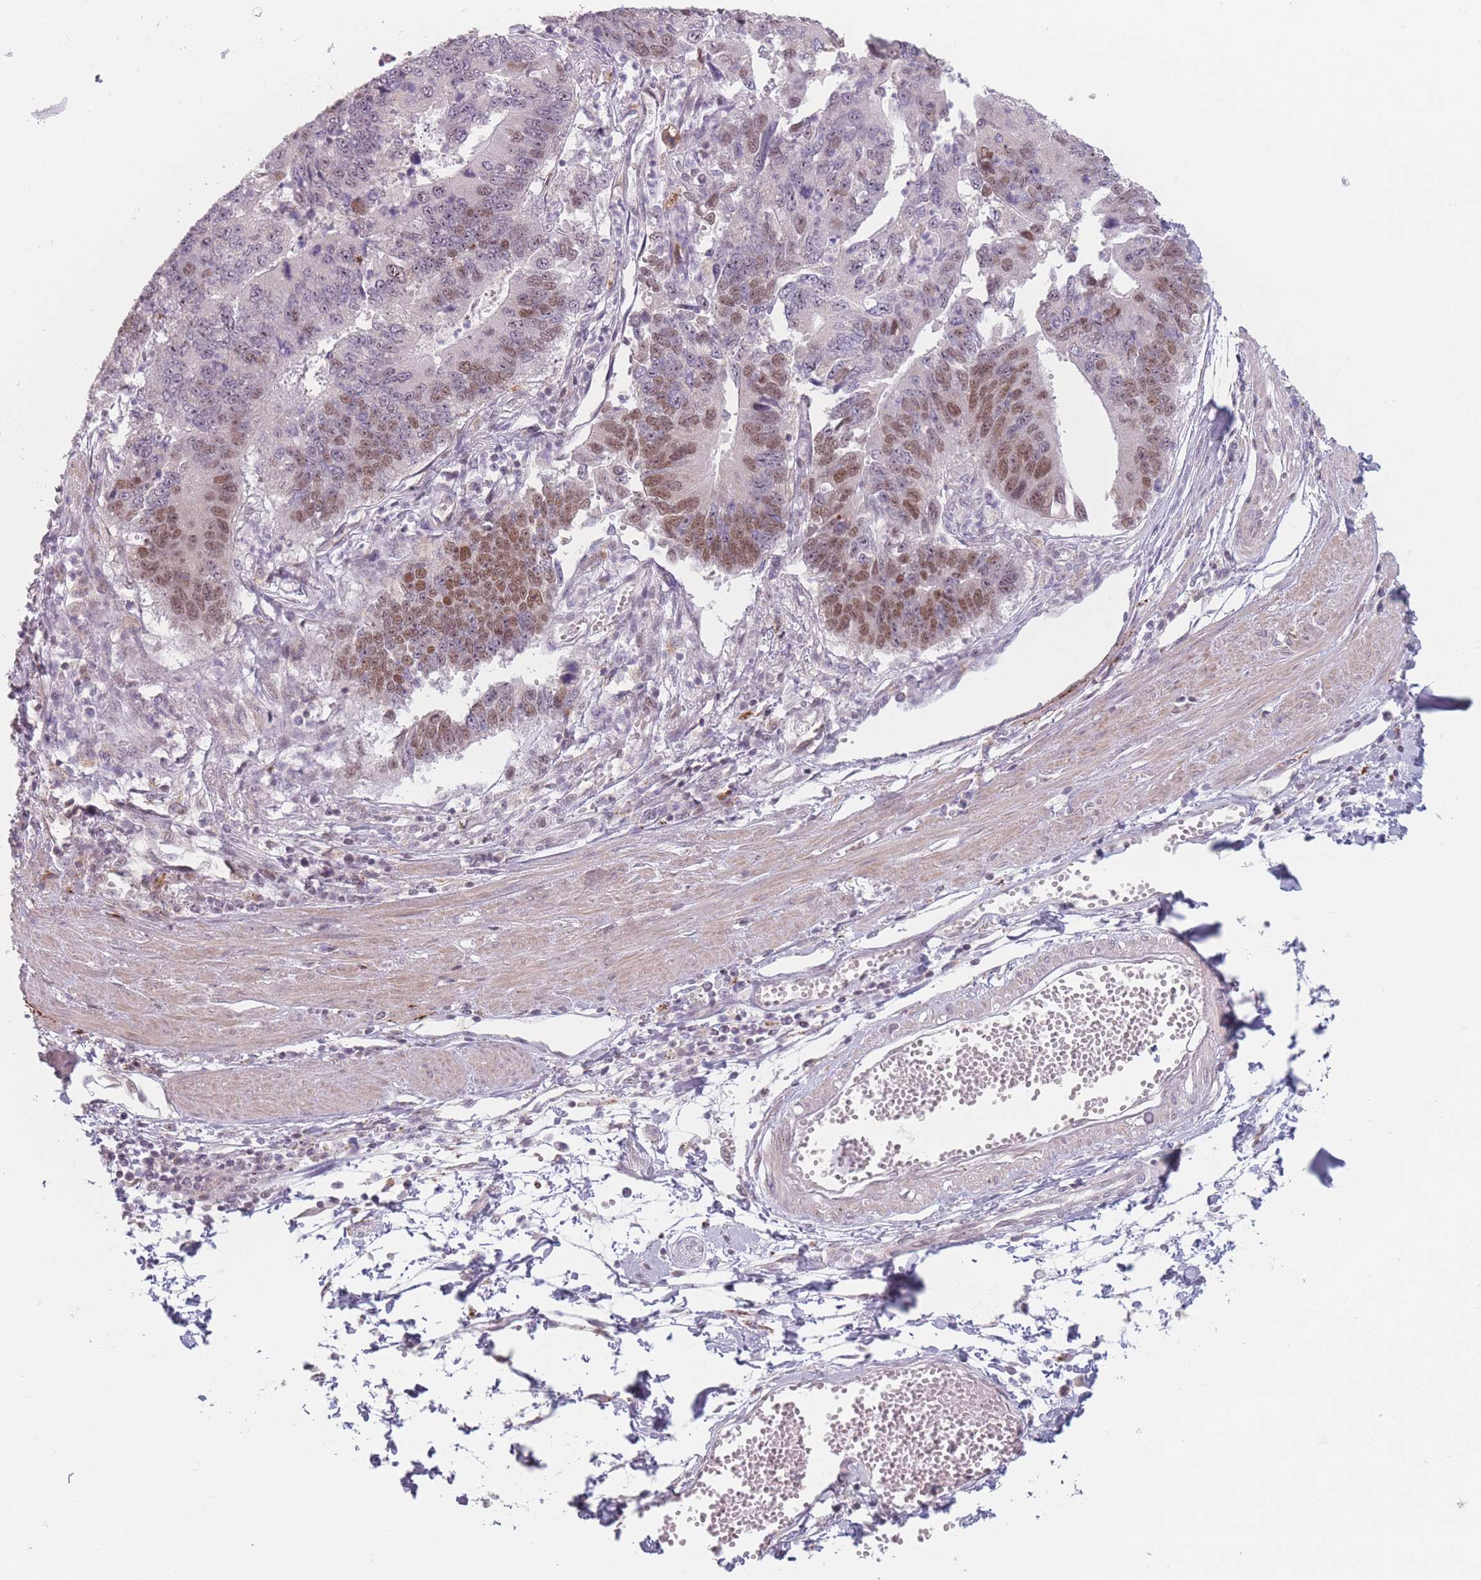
{"staining": {"intensity": "moderate", "quantity": "25%-75%", "location": "nuclear"}, "tissue": "stomach cancer", "cell_type": "Tumor cells", "image_type": "cancer", "snomed": [{"axis": "morphology", "description": "Adenocarcinoma, NOS"}, {"axis": "topography", "description": "Stomach"}], "caption": "An immunohistochemistry (IHC) image of tumor tissue is shown. Protein staining in brown labels moderate nuclear positivity in stomach cancer within tumor cells.", "gene": "OR10C1", "patient": {"sex": "male", "age": 59}}